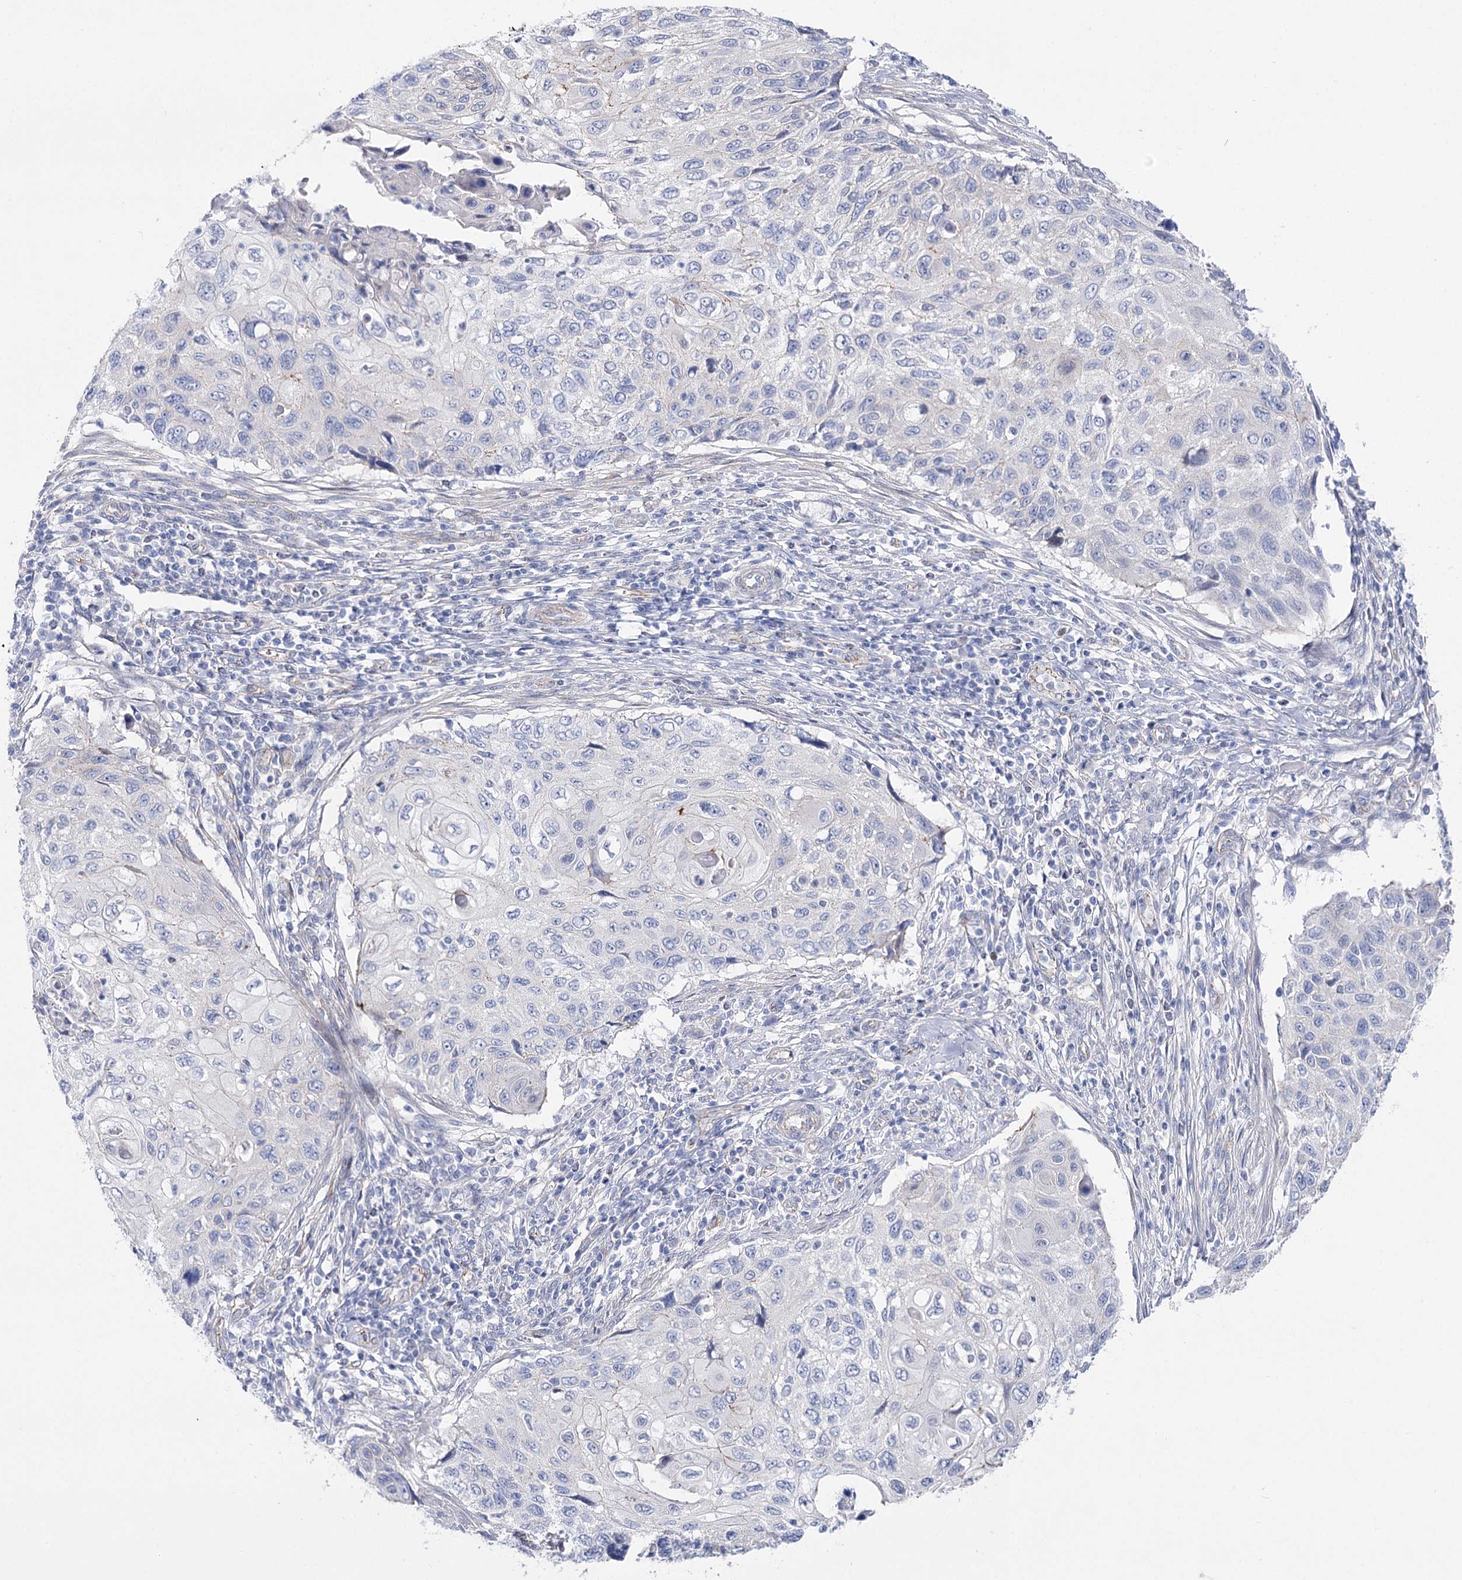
{"staining": {"intensity": "negative", "quantity": "none", "location": "none"}, "tissue": "cervical cancer", "cell_type": "Tumor cells", "image_type": "cancer", "snomed": [{"axis": "morphology", "description": "Squamous cell carcinoma, NOS"}, {"axis": "topography", "description": "Cervix"}], "caption": "This is an immunohistochemistry (IHC) image of cervical squamous cell carcinoma. There is no staining in tumor cells.", "gene": "NRAP", "patient": {"sex": "female", "age": 70}}